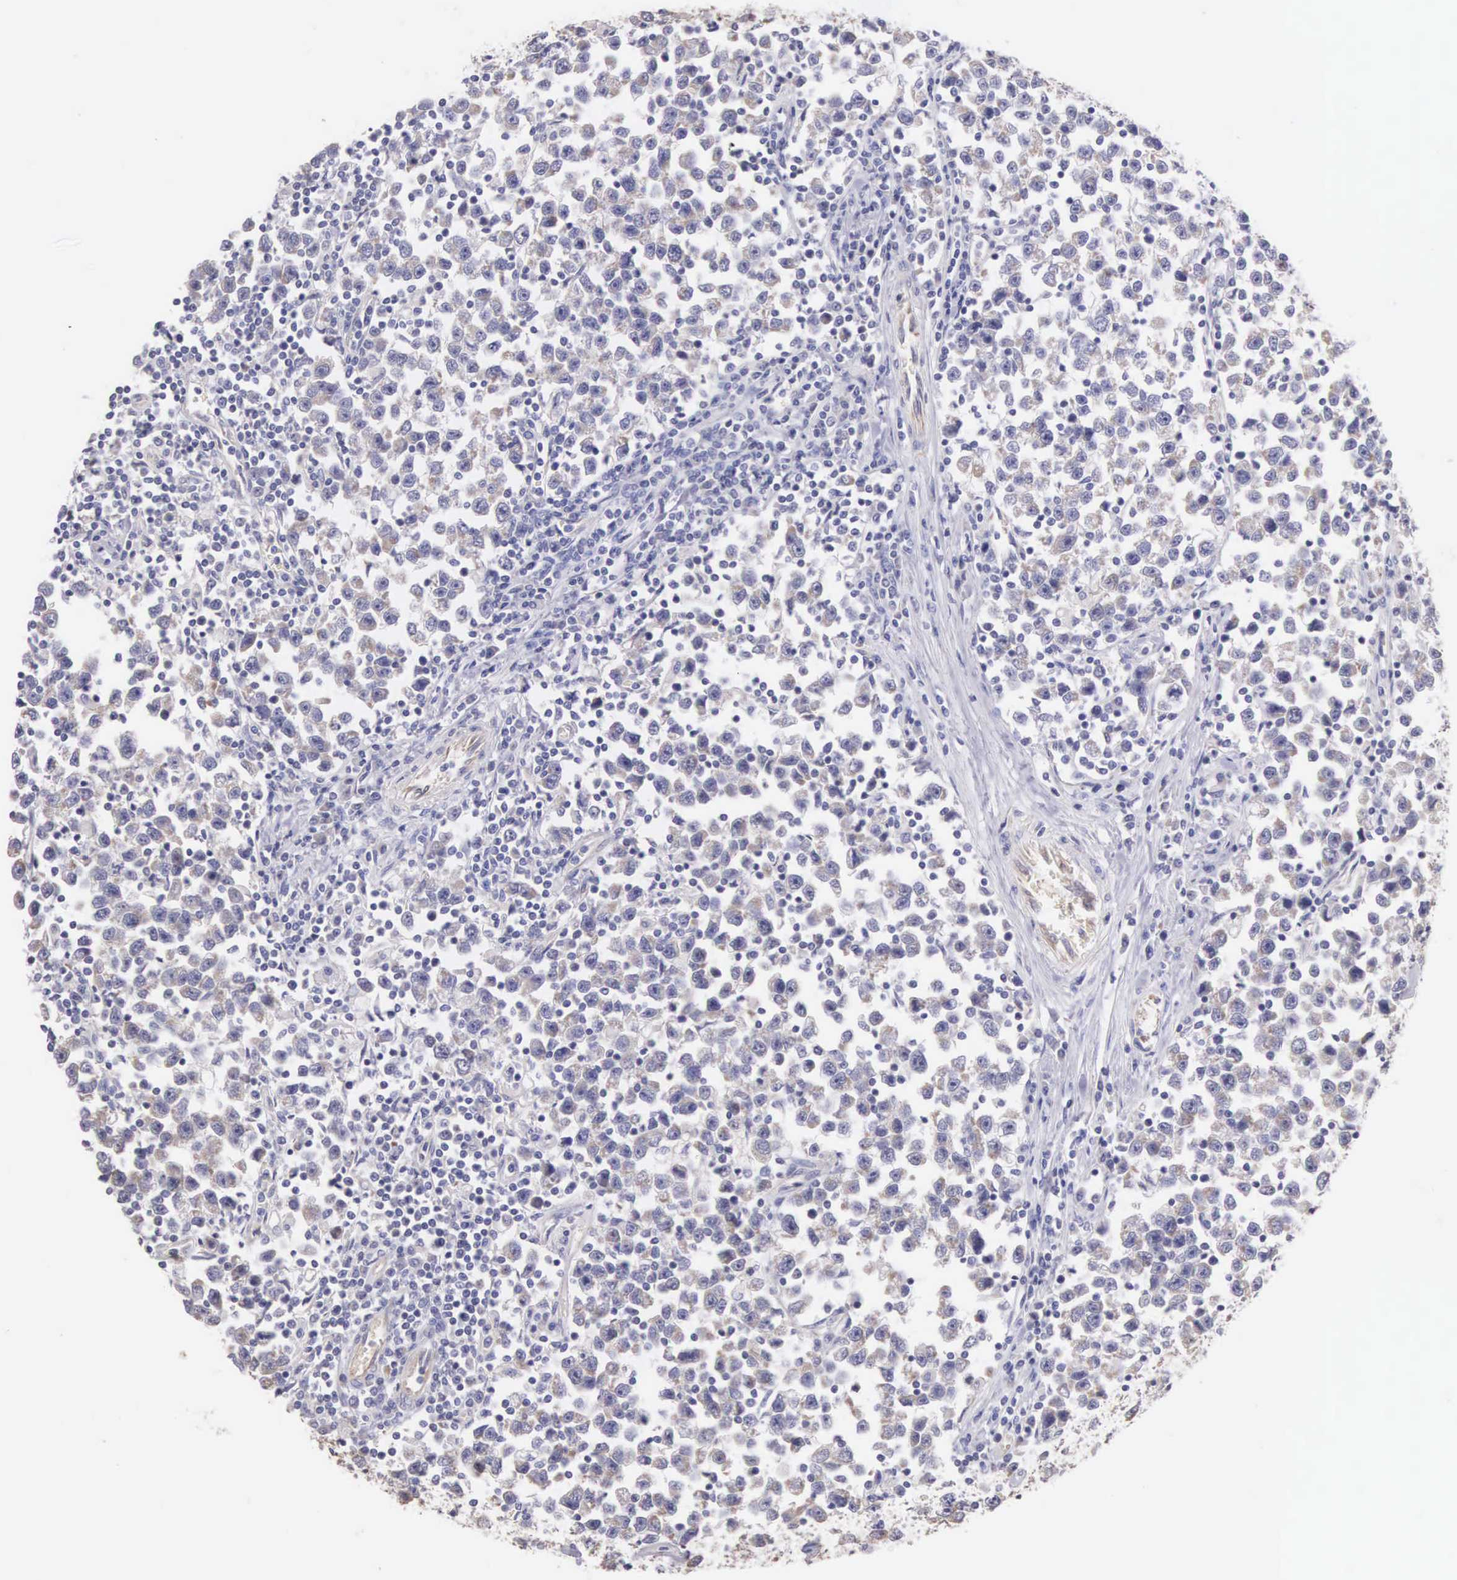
{"staining": {"intensity": "weak", "quantity": "25%-75%", "location": "cytoplasmic/membranous"}, "tissue": "testis cancer", "cell_type": "Tumor cells", "image_type": "cancer", "snomed": [{"axis": "morphology", "description": "Seminoma, NOS"}, {"axis": "topography", "description": "Testis"}], "caption": "Seminoma (testis) tissue shows weak cytoplasmic/membranous positivity in about 25%-75% of tumor cells, visualized by immunohistochemistry.", "gene": "PIR", "patient": {"sex": "male", "age": 43}}